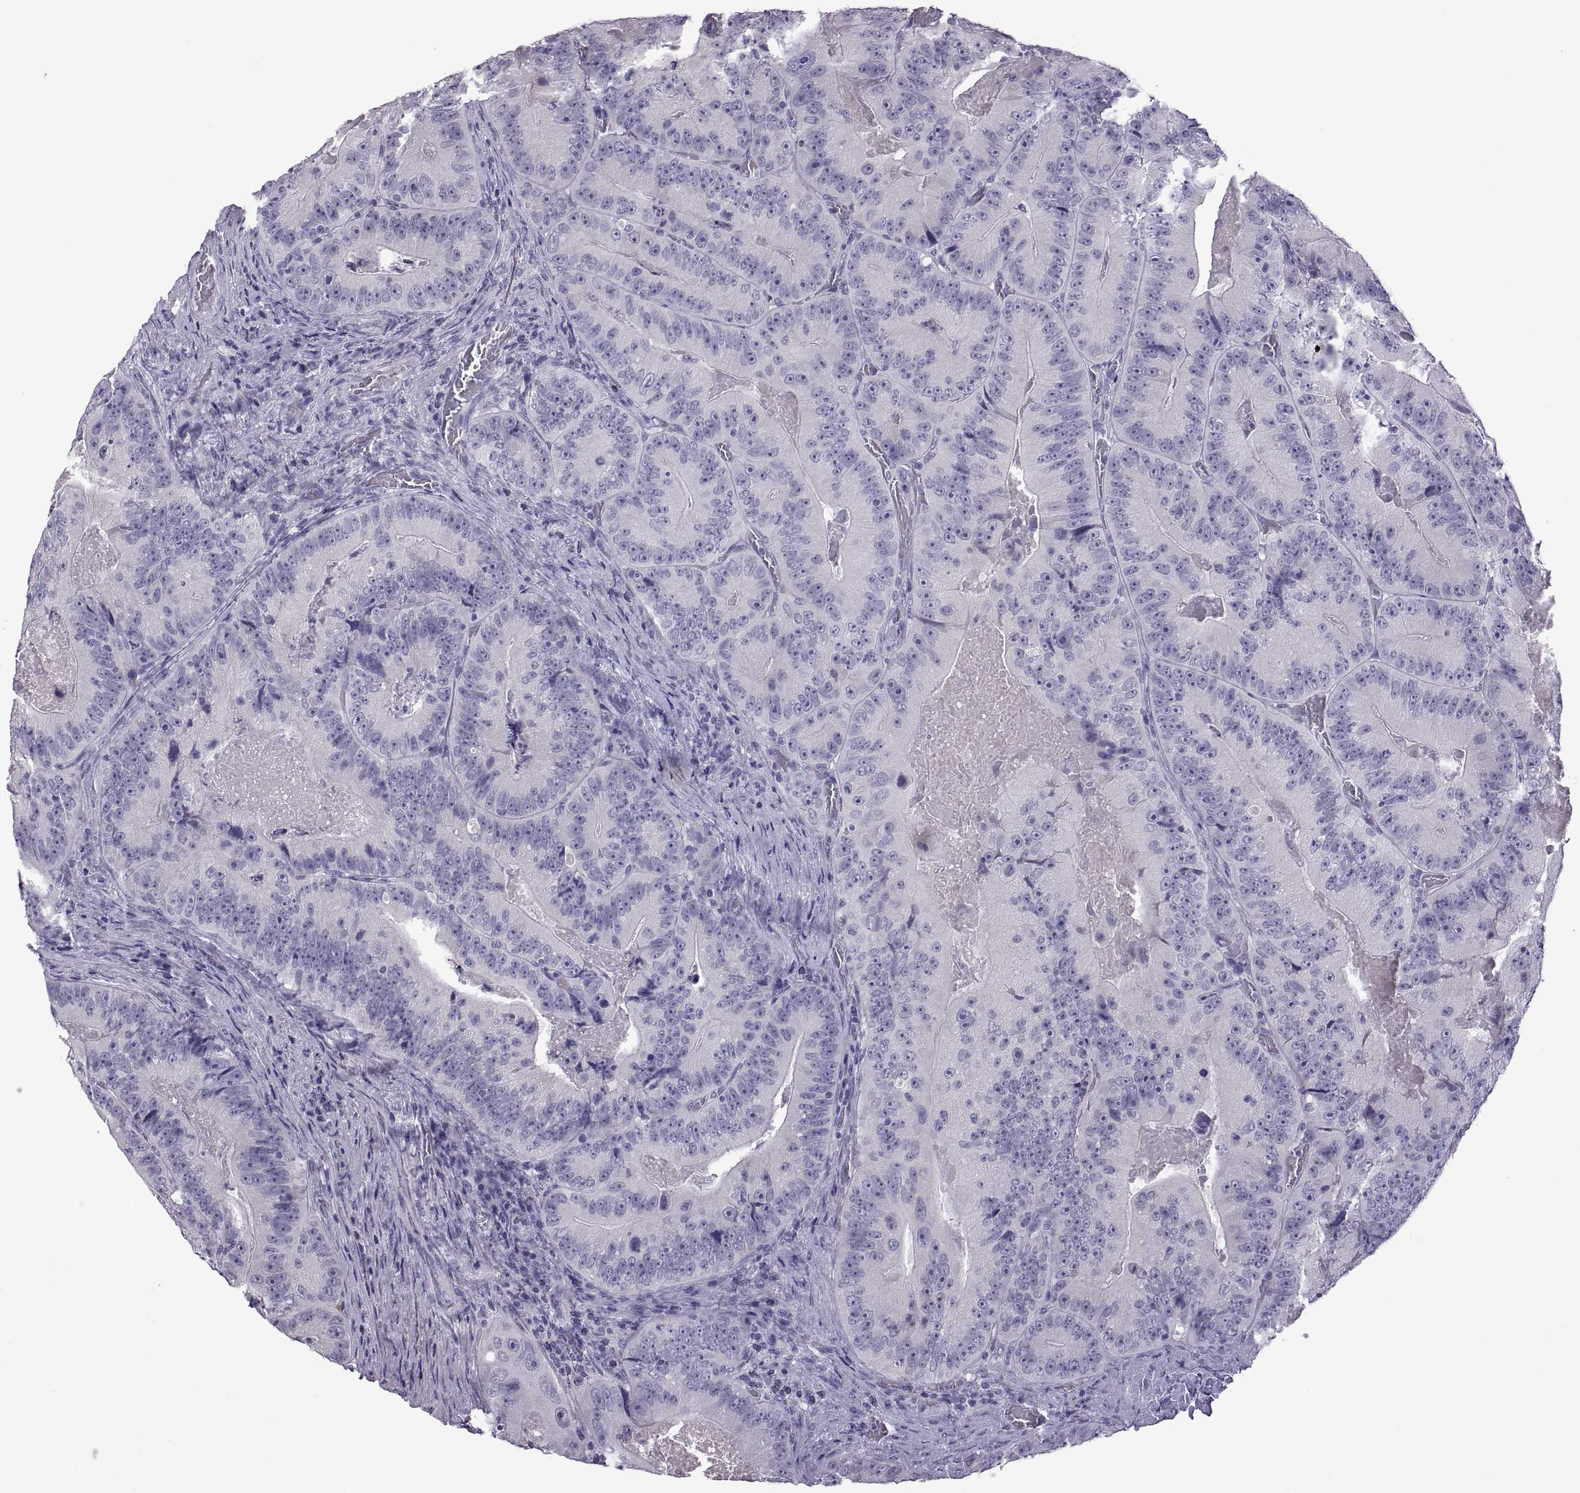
{"staining": {"intensity": "negative", "quantity": "none", "location": "none"}, "tissue": "colorectal cancer", "cell_type": "Tumor cells", "image_type": "cancer", "snomed": [{"axis": "morphology", "description": "Adenocarcinoma, NOS"}, {"axis": "topography", "description": "Colon"}], "caption": "Protein analysis of adenocarcinoma (colorectal) demonstrates no significant positivity in tumor cells.", "gene": "RDM1", "patient": {"sex": "female", "age": 86}}